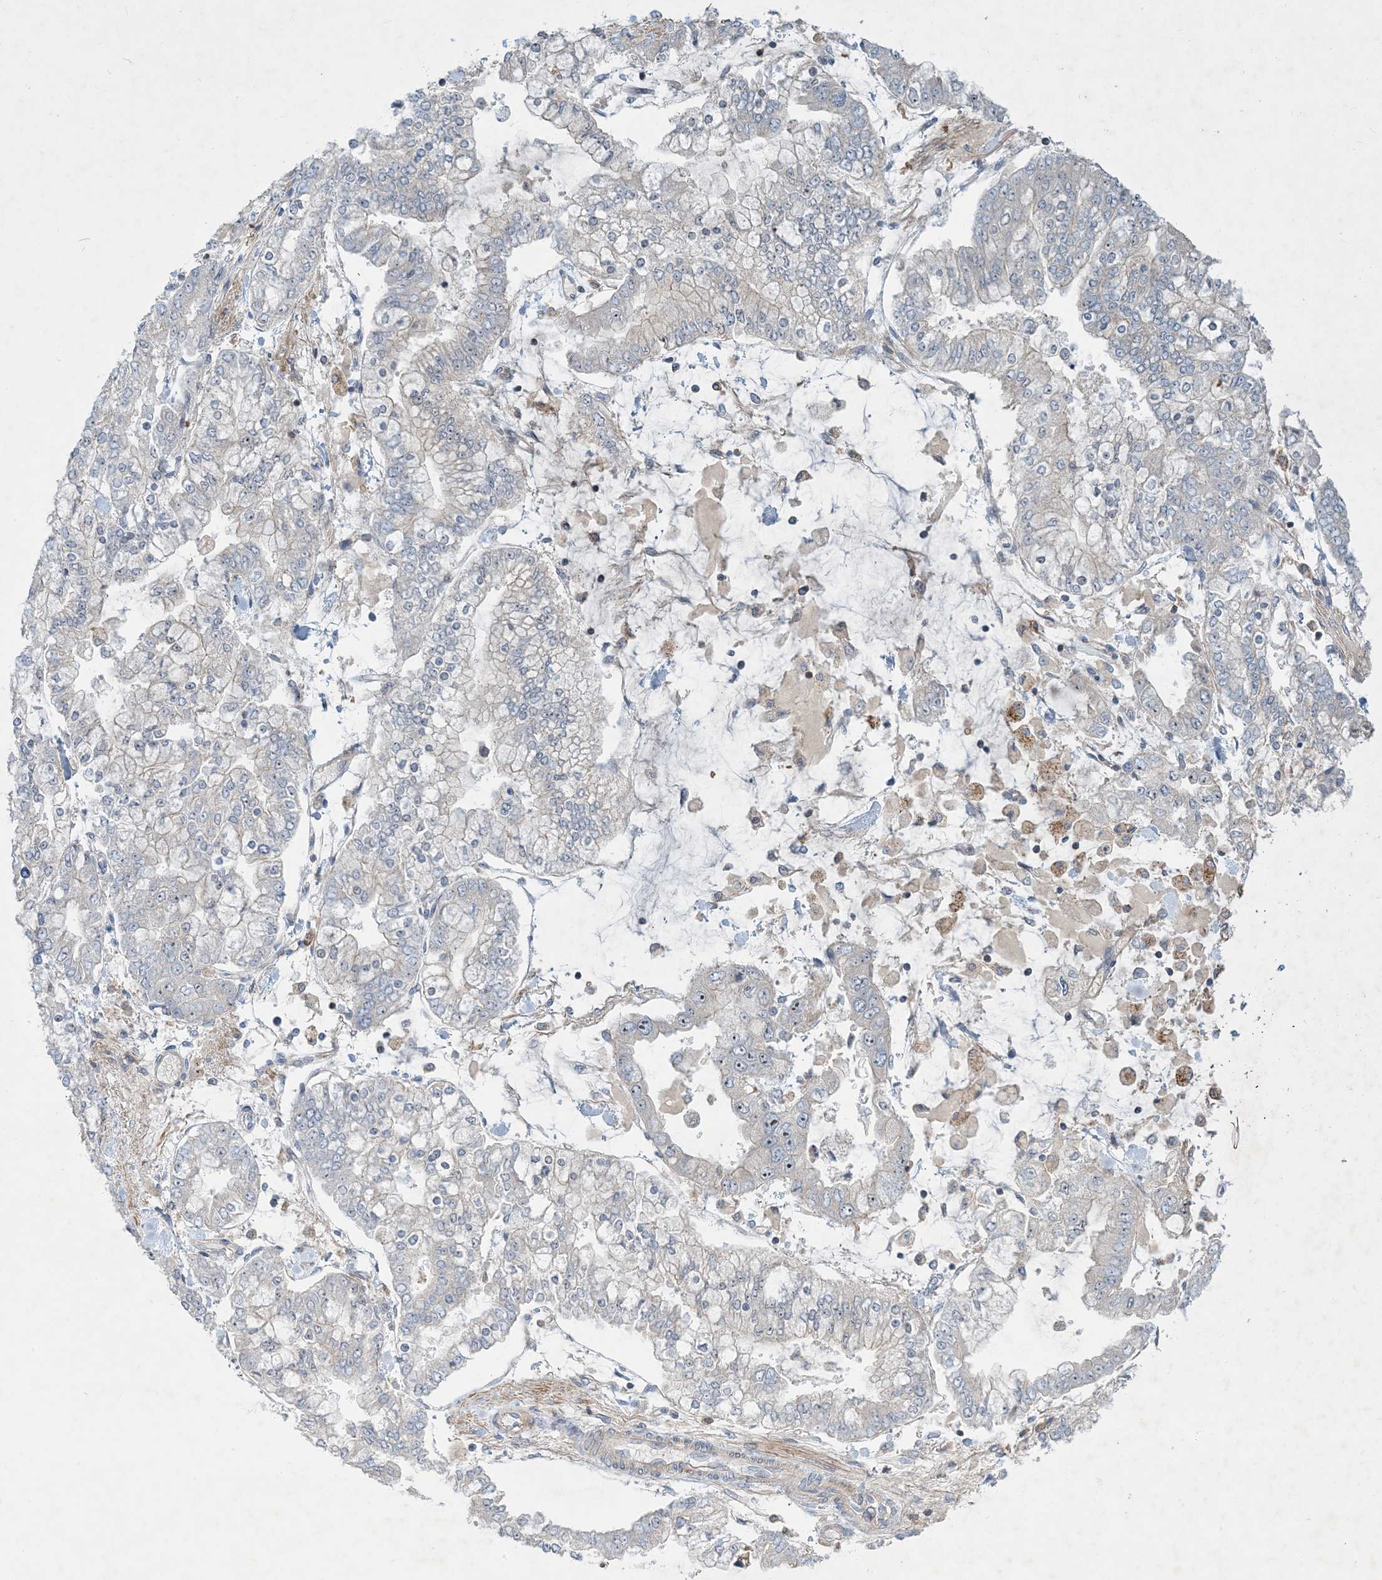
{"staining": {"intensity": "negative", "quantity": "none", "location": "none"}, "tissue": "stomach cancer", "cell_type": "Tumor cells", "image_type": "cancer", "snomed": [{"axis": "morphology", "description": "Normal tissue, NOS"}, {"axis": "morphology", "description": "Adenocarcinoma, NOS"}, {"axis": "topography", "description": "Stomach, upper"}, {"axis": "topography", "description": "Stomach"}], "caption": "This is an immunohistochemistry (IHC) image of stomach cancer (adenocarcinoma). There is no staining in tumor cells.", "gene": "LTN1", "patient": {"sex": "male", "age": 76}}